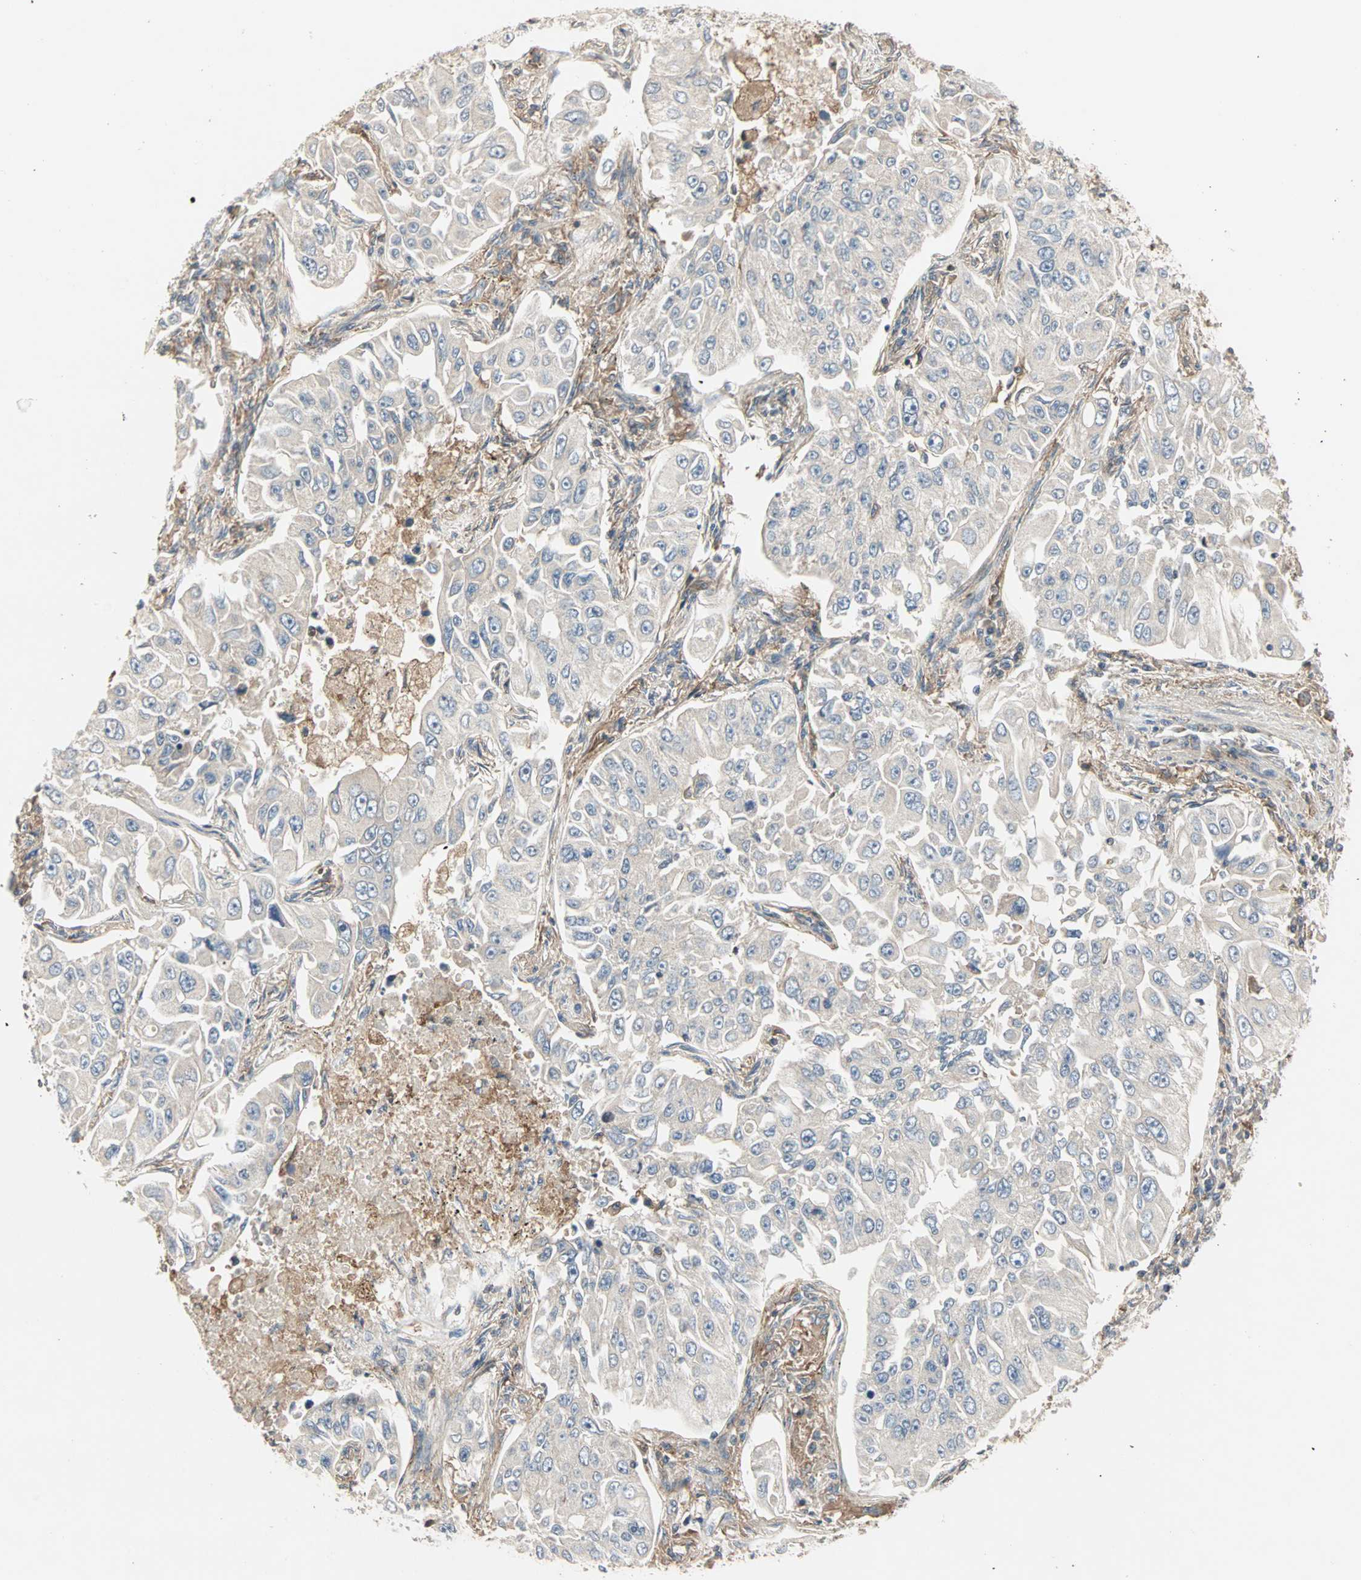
{"staining": {"intensity": "negative", "quantity": "none", "location": "none"}, "tissue": "lung cancer", "cell_type": "Tumor cells", "image_type": "cancer", "snomed": [{"axis": "morphology", "description": "Adenocarcinoma, NOS"}, {"axis": "topography", "description": "Lung"}], "caption": "Lung cancer was stained to show a protein in brown. There is no significant expression in tumor cells.", "gene": "GNAI2", "patient": {"sex": "male", "age": 84}}